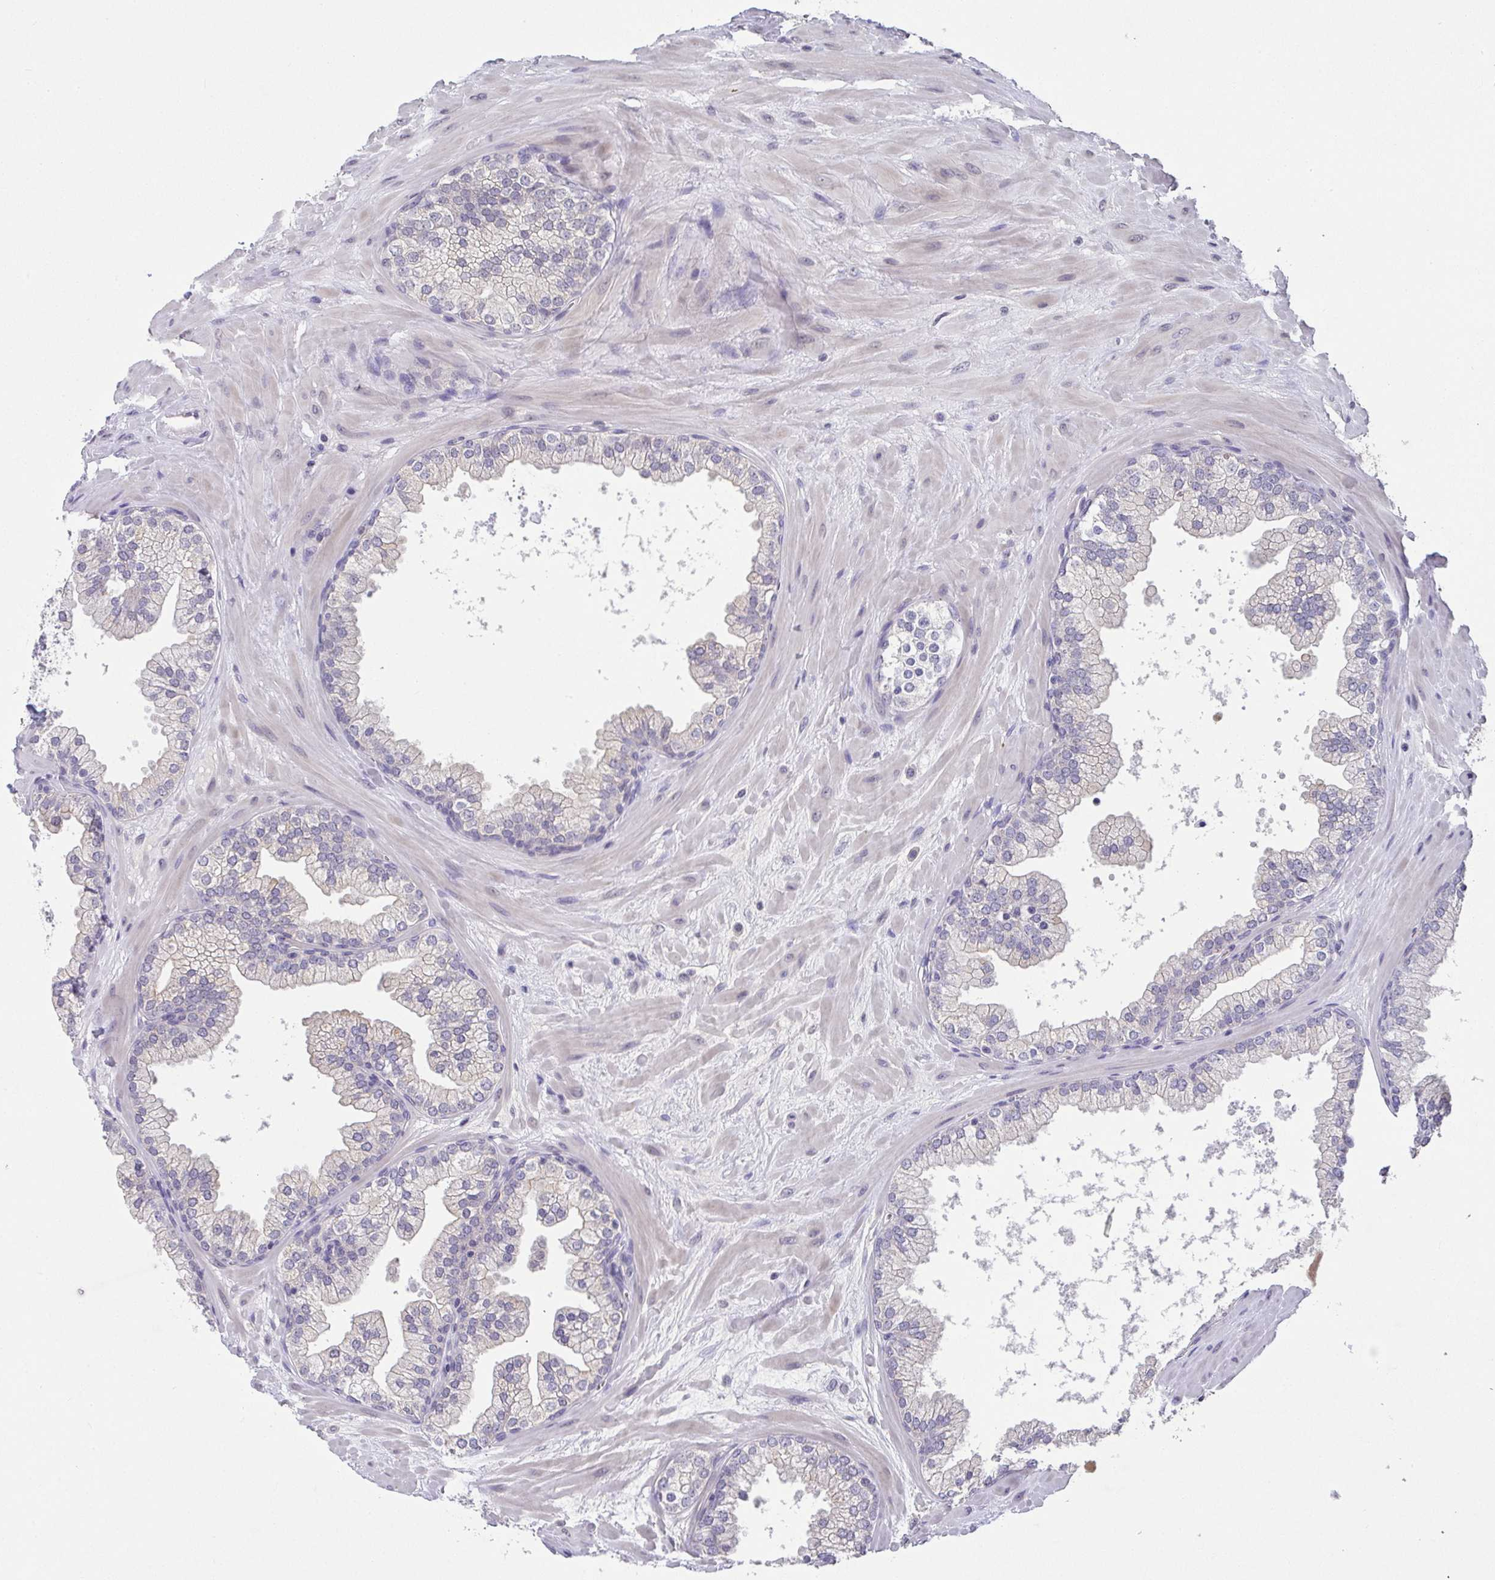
{"staining": {"intensity": "negative", "quantity": "none", "location": "none"}, "tissue": "prostate", "cell_type": "Glandular cells", "image_type": "normal", "snomed": [{"axis": "morphology", "description": "Normal tissue, NOS"}, {"axis": "topography", "description": "Prostate"}, {"axis": "topography", "description": "Peripheral nerve tissue"}], "caption": "Immunohistochemistry (IHC) micrograph of unremarkable prostate stained for a protein (brown), which reveals no expression in glandular cells.", "gene": "GLTPD2", "patient": {"sex": "male", "age": 61}}